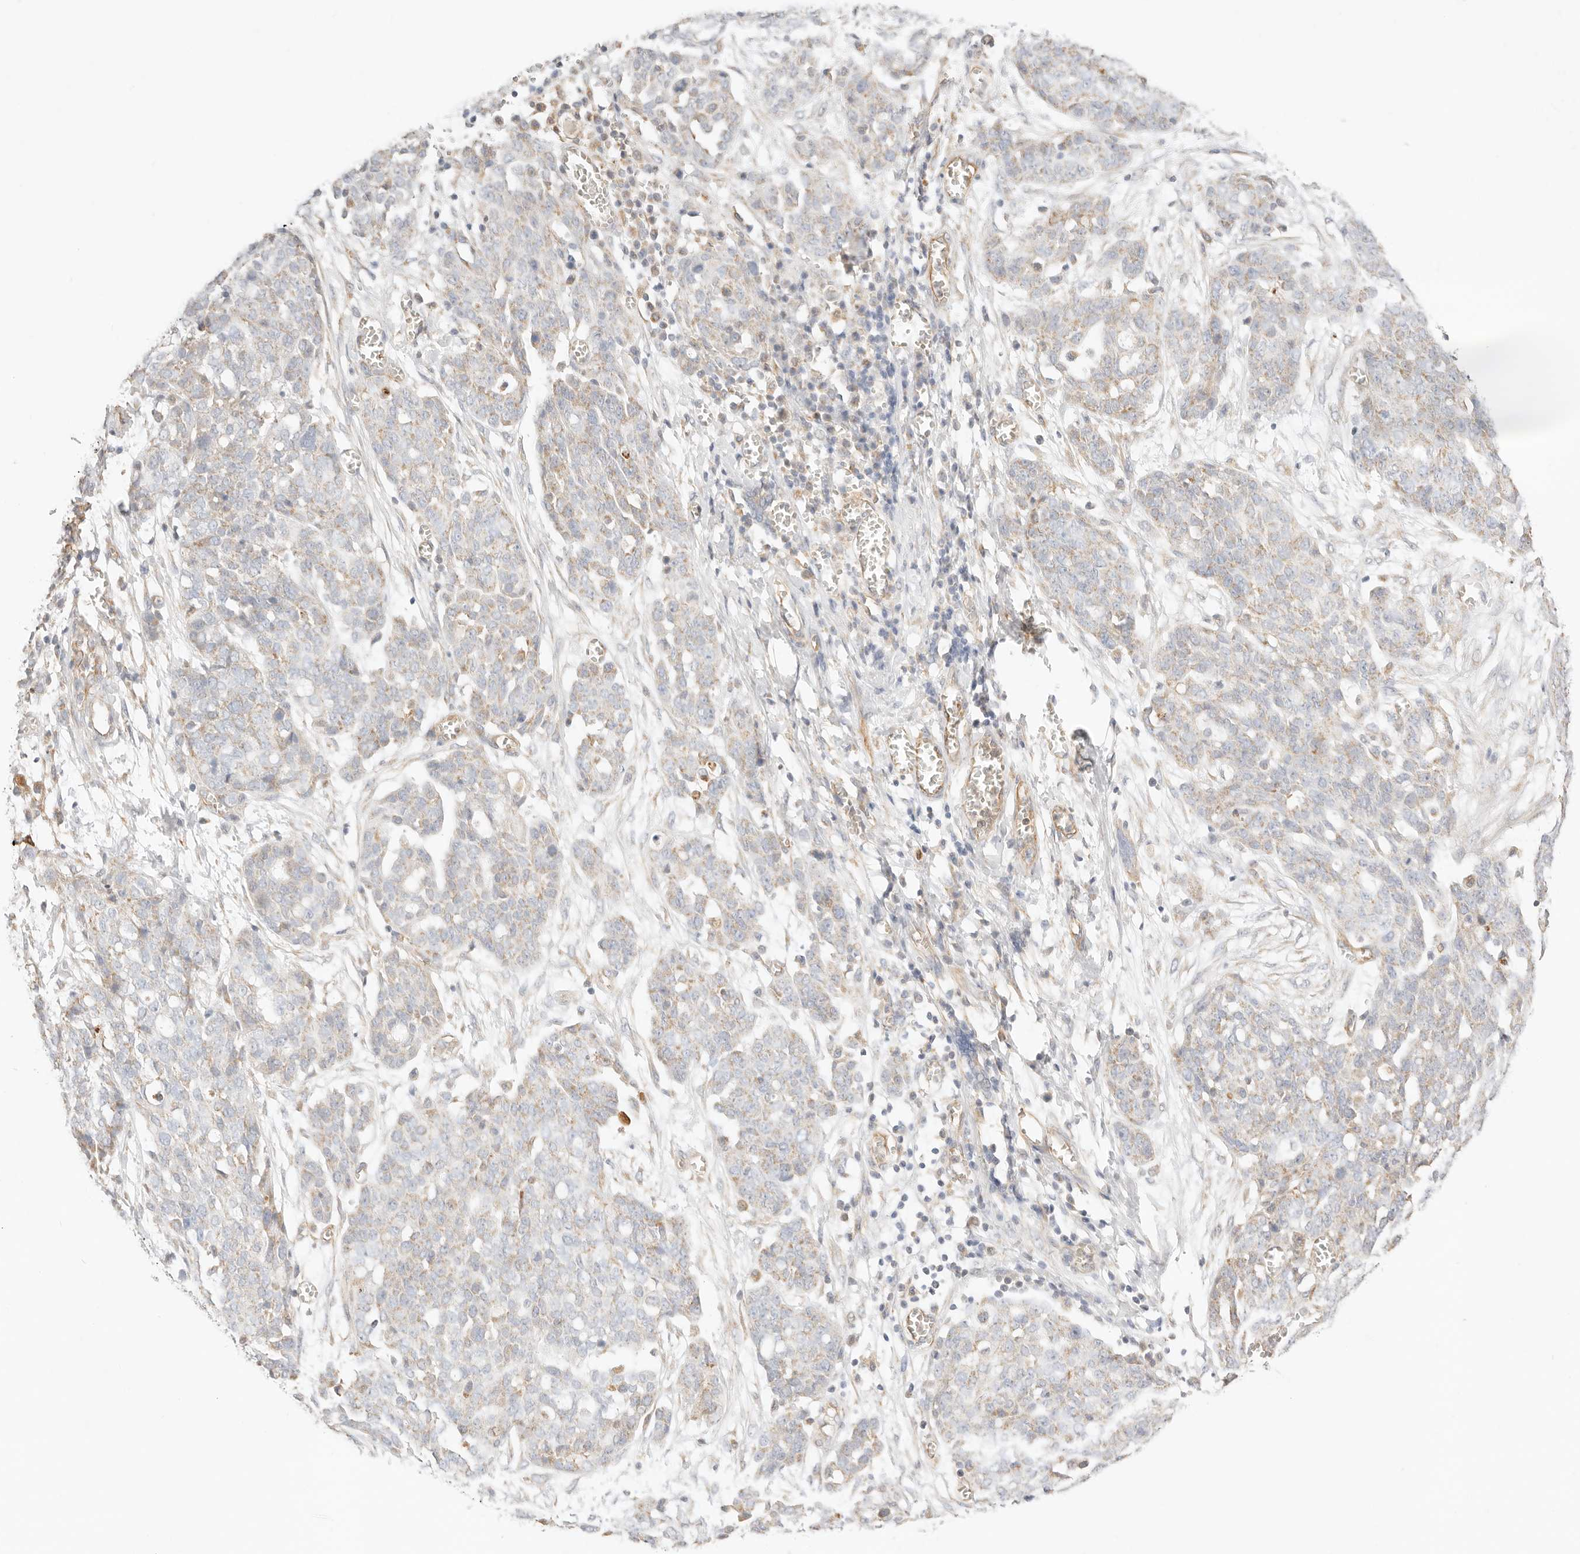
{"staining": {"intensity": "weak", "quantity": "<25%", "location": "cytoplasmic/membranous"}, "tissue": "ovarian cancer", "cell_type": "Tumor cells", "image_type": "cancer", "snomed": [{"axis": "morphology", "description": "Cystadenocarcinoma, serous, NOS"}, {"axis": "topography", "description": "Soft tissue"}, {"axis": "topography", "description": "Ovary"}], "caption": "Immunohistochemical staining of human ovarian cancer (serous cystadenocarcinoma) displays no significant positivity in tumor cells.", "gene": "ZC3H11A", "patient": {"sex": "female", "age": 57}}